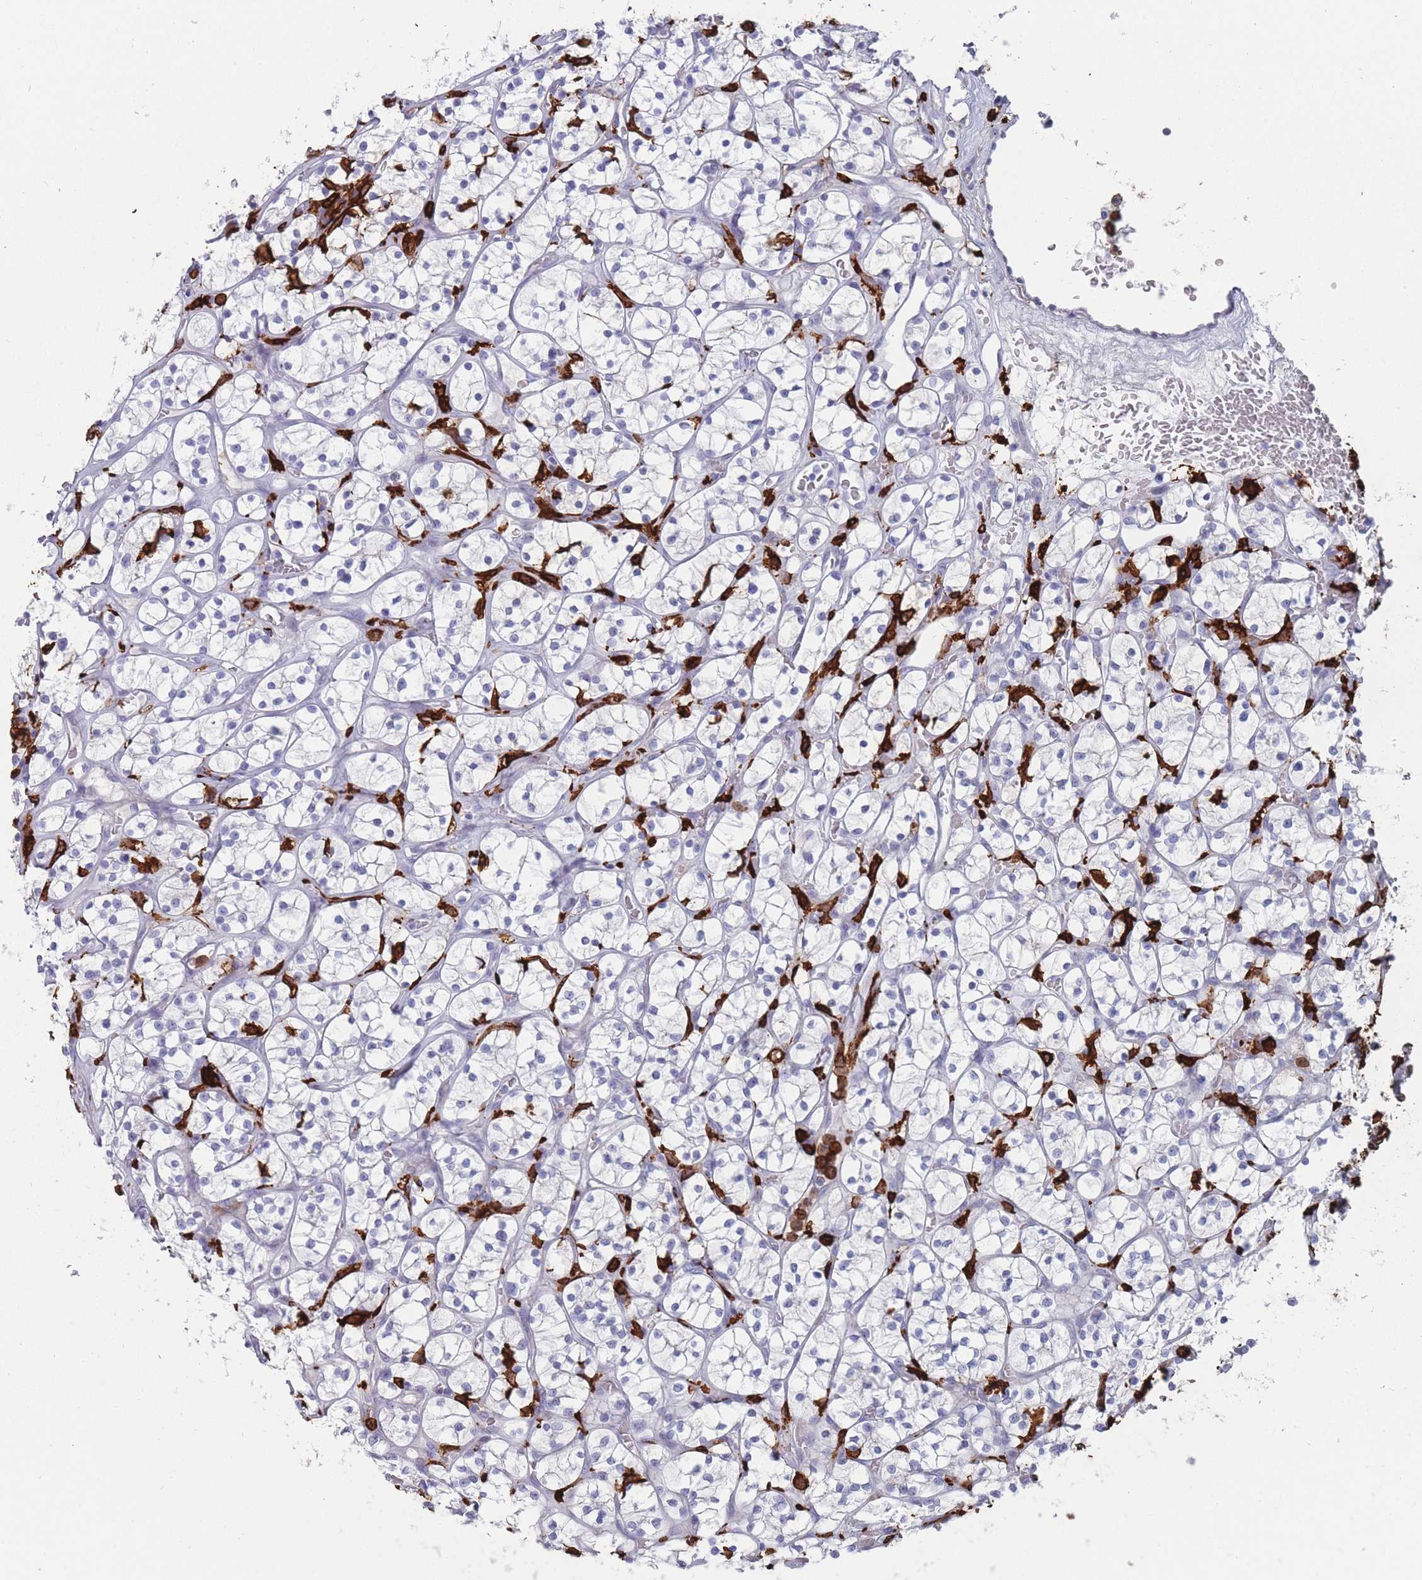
{"staining": {"intensity": "negative", "quantity": "none", "location": "none"}, "tissue": "renal cancer", "cell_type": "Tumor cells", "image_type": "cancer", "snomed": [{"axis": "morphology", "description": "Adenocarcinoma, NOS"}, {"axis": "topography", "description": "Kidney"}], "caption": "There is no significant expression in tumor cells of adenocarcinoma (renal). The staining was performed using DAB (3,3'-diaminobenzidine) to visualize the protein expression in brown, while the nuclei were stained in blue with hematoxylin (Magnification: 20x).", "gene": "AIF1", "patient": {"sex": "female", "age": 64}}